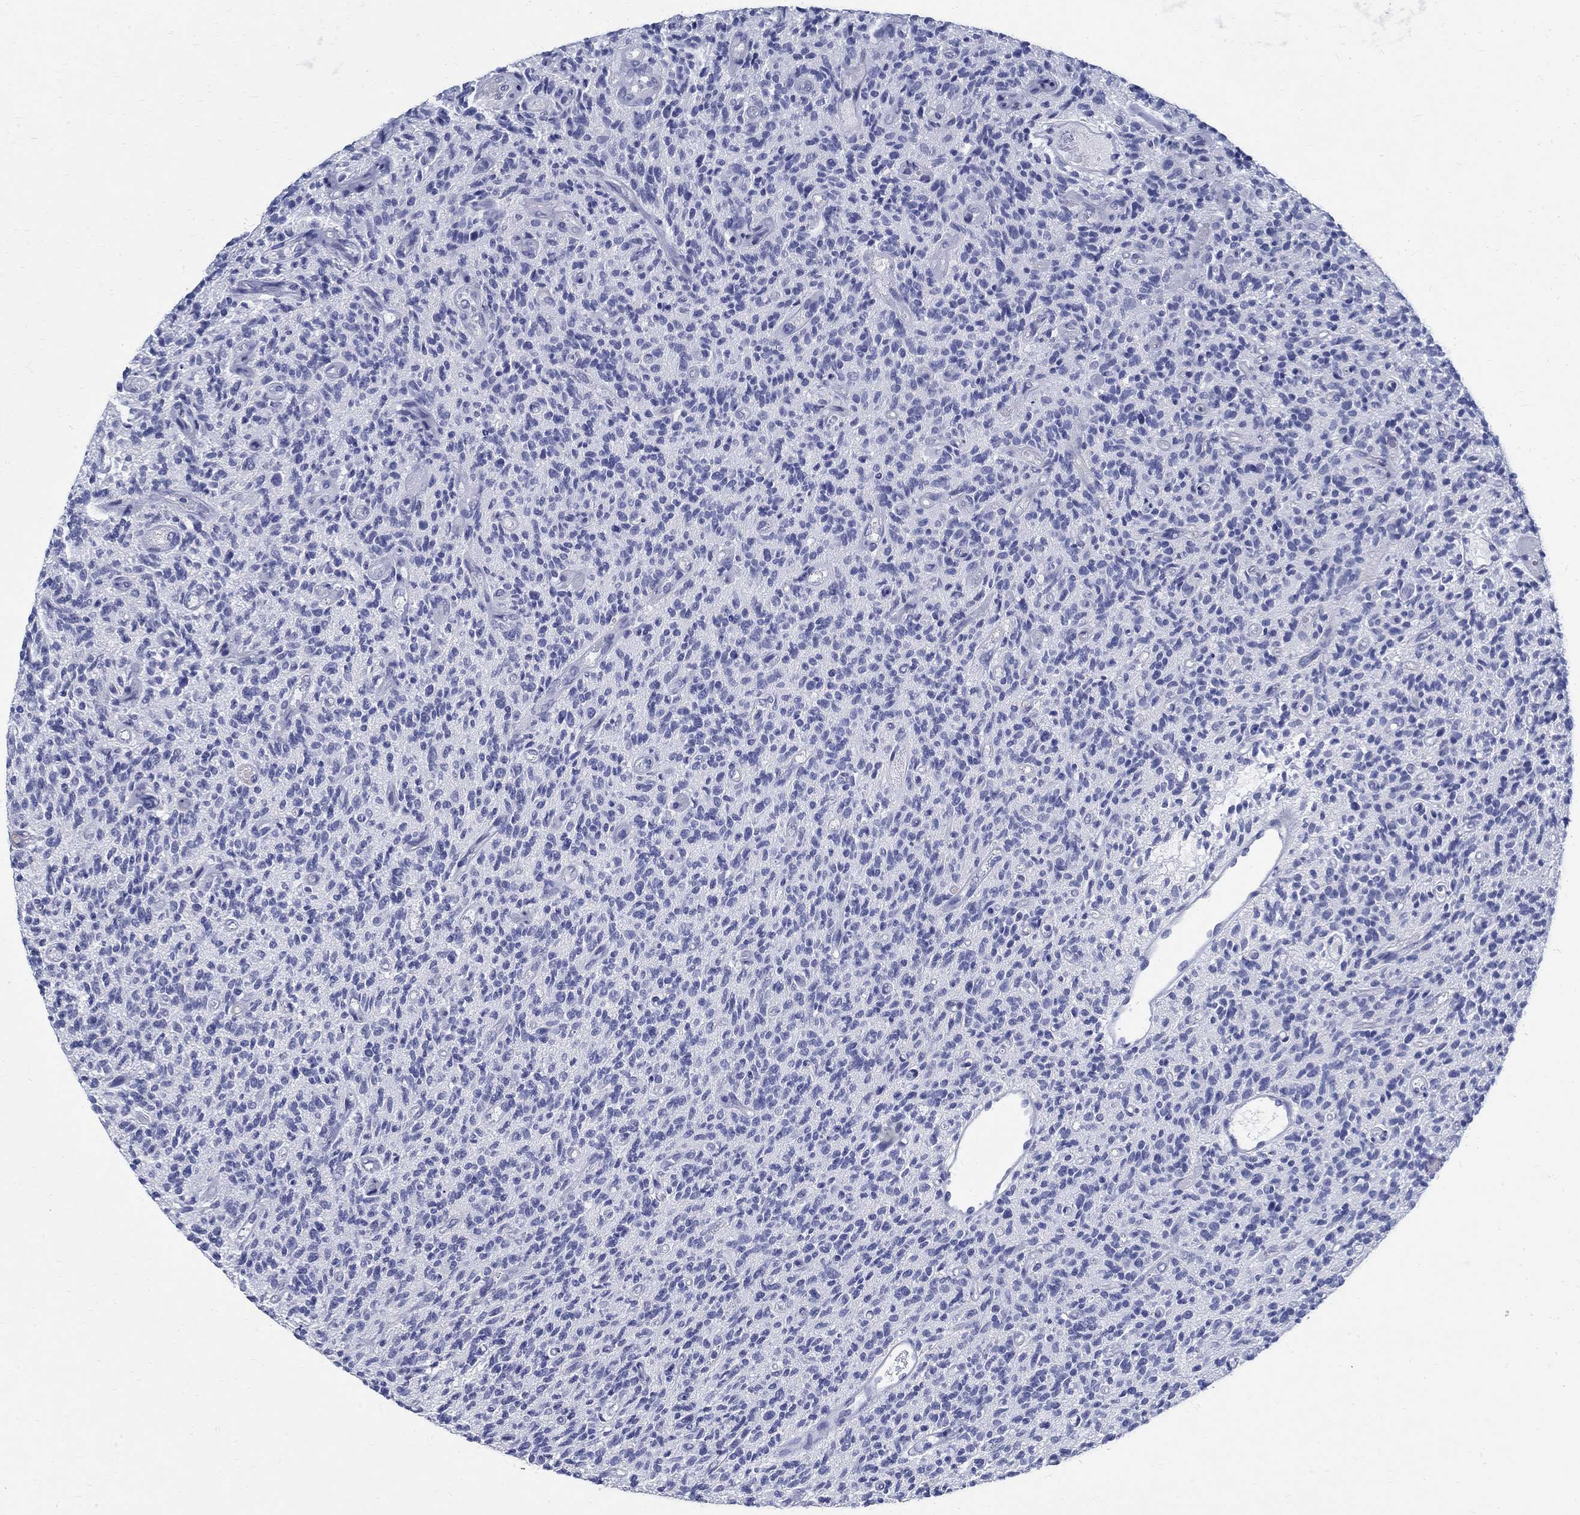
{"staining": {"intensity": "negative", "quantity": "none", "location": "none"}, "tissue": "glioma", "cell_type": "Tumor cells", "image_type": "cancer", "snomed": [{"axis": "morphology", "description": "Glioma, malignant, High grade"}, {"axis": "topography", "description": "Brain"}], "caption": "An IHC micrograph of malignant high-grade glioma is shown. There is no staining in tumor cells of malignant high-grade glioma.", "gene": "BSPRY", "patient": {"sex": "male", "age": 64}}